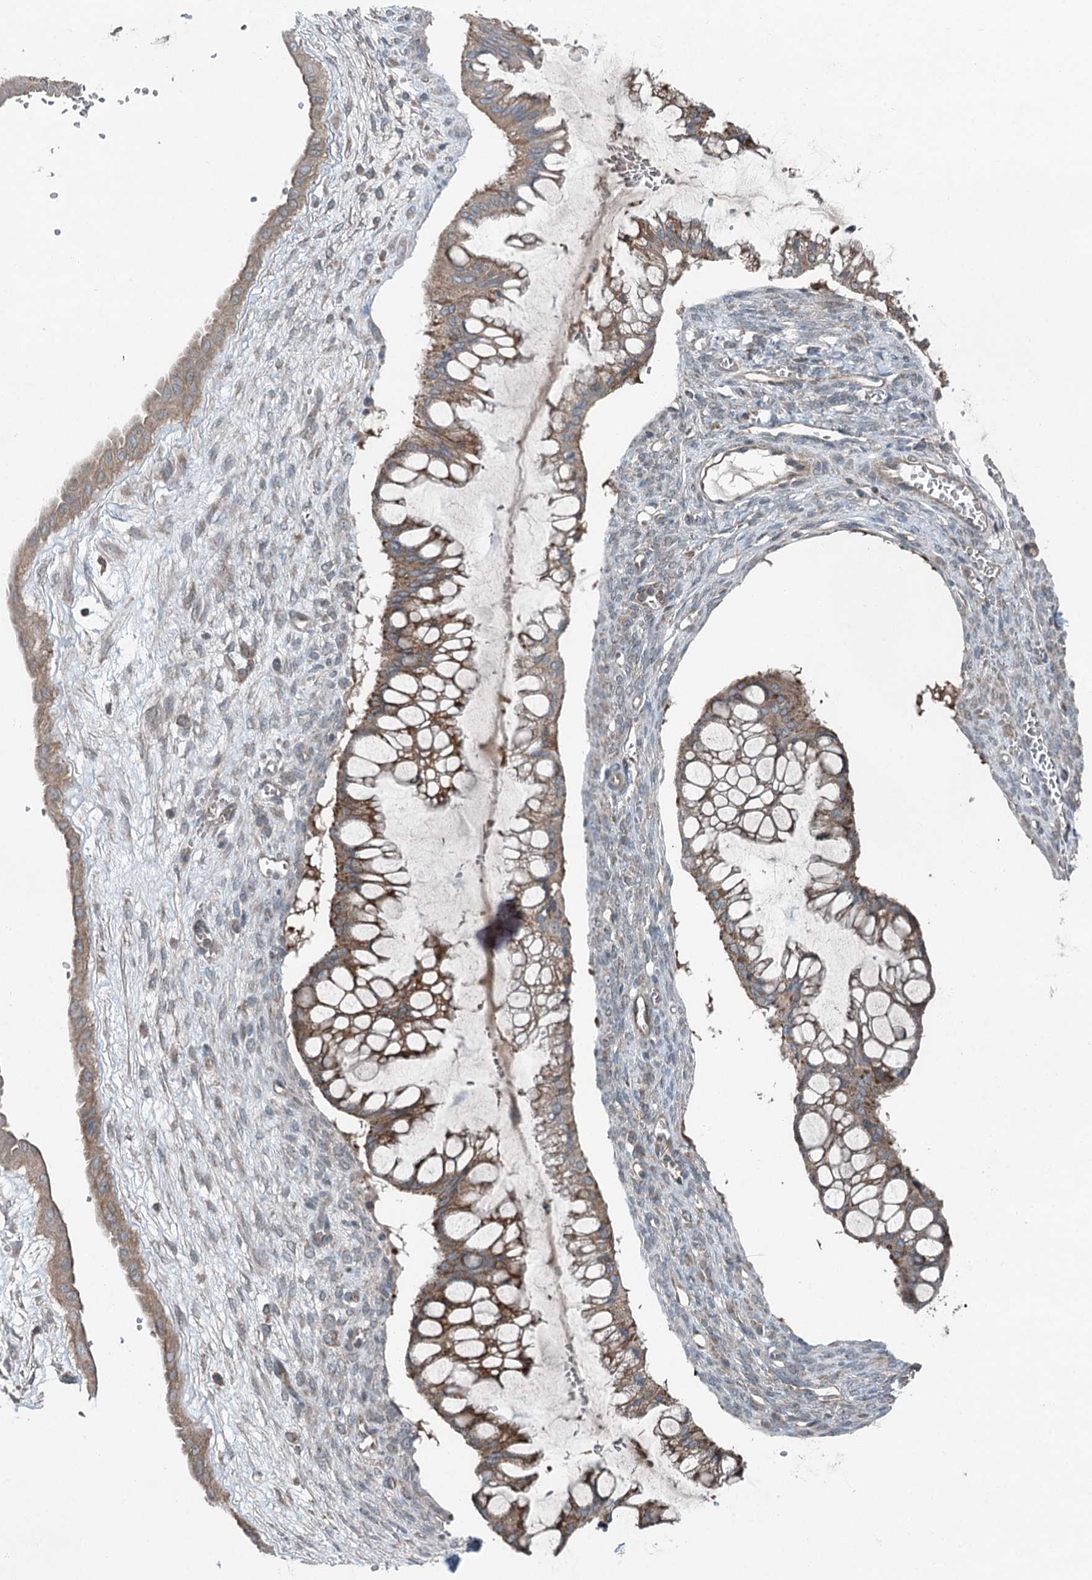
{"staining": {"intensity": "moderate", "quantity": ">75%", "location": "cytoplasmic/membranous"}, "tissue": "ovarian cancer", "cell_type": "Tumor cells", "image_type": "cancer", "snomed": [{"axis": "morphology", "description": "Cystadenocarcinoma, mucinous, NOS"}, {"axis": "topography", "description": "Ovary"}], "caption": "Immunohistochemistry micrograph of neoplastic tissue: human ovarian cancer stained using immunohistochemistry (IHC) shows medium levels of moderate protein expression localized specifically in the cytoplasmic/membranous of tumor cells, appearing as a cytoplasmic/membranous brown color.", "gene": "SKIC3", "patient": {"sex": "female", "age": 73}}